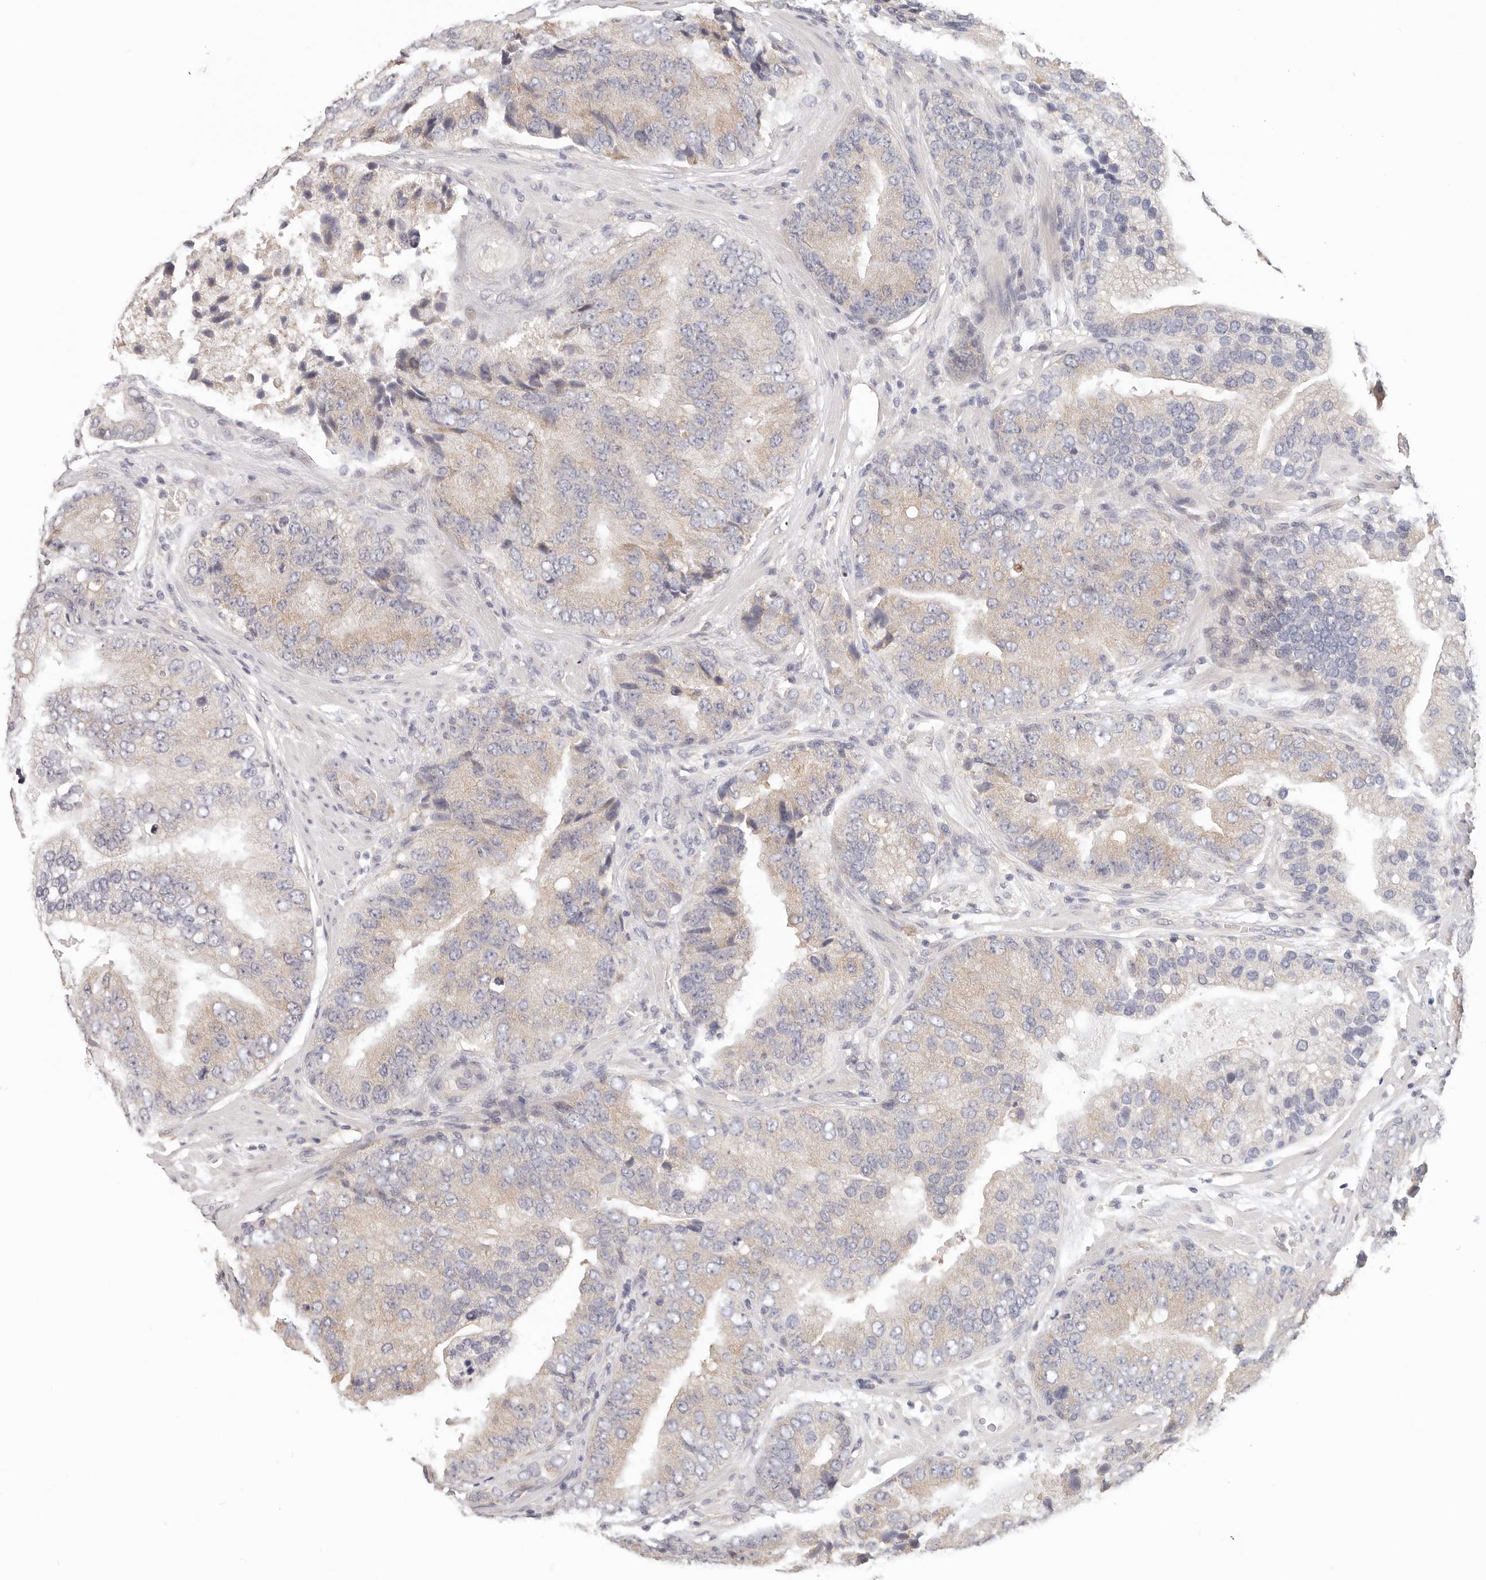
{"staining": {"intensity": "weak", "quantity": "25%-75%", "location": "cytoplasmic/membranous"}, "tissue": "prostate cancer", "cell_type": "Tumor cells", "image_type": "cancer", "snomed": [{"axis": "morphology", "description": "Adenocarcinoma, High grade"}, {"axis": "topography", "description": "Prostate"}], "caption": "Tumor cells exhibit low levels of weak cytoplasmic/membranous positivity in approximately 25%-75% of cells in human prostate cancer (adenocarcinoma (high-grade)). Nuclei are stained in blue.", "gene": "AFDN", "patient": {"sex": "male", "age": 70}}